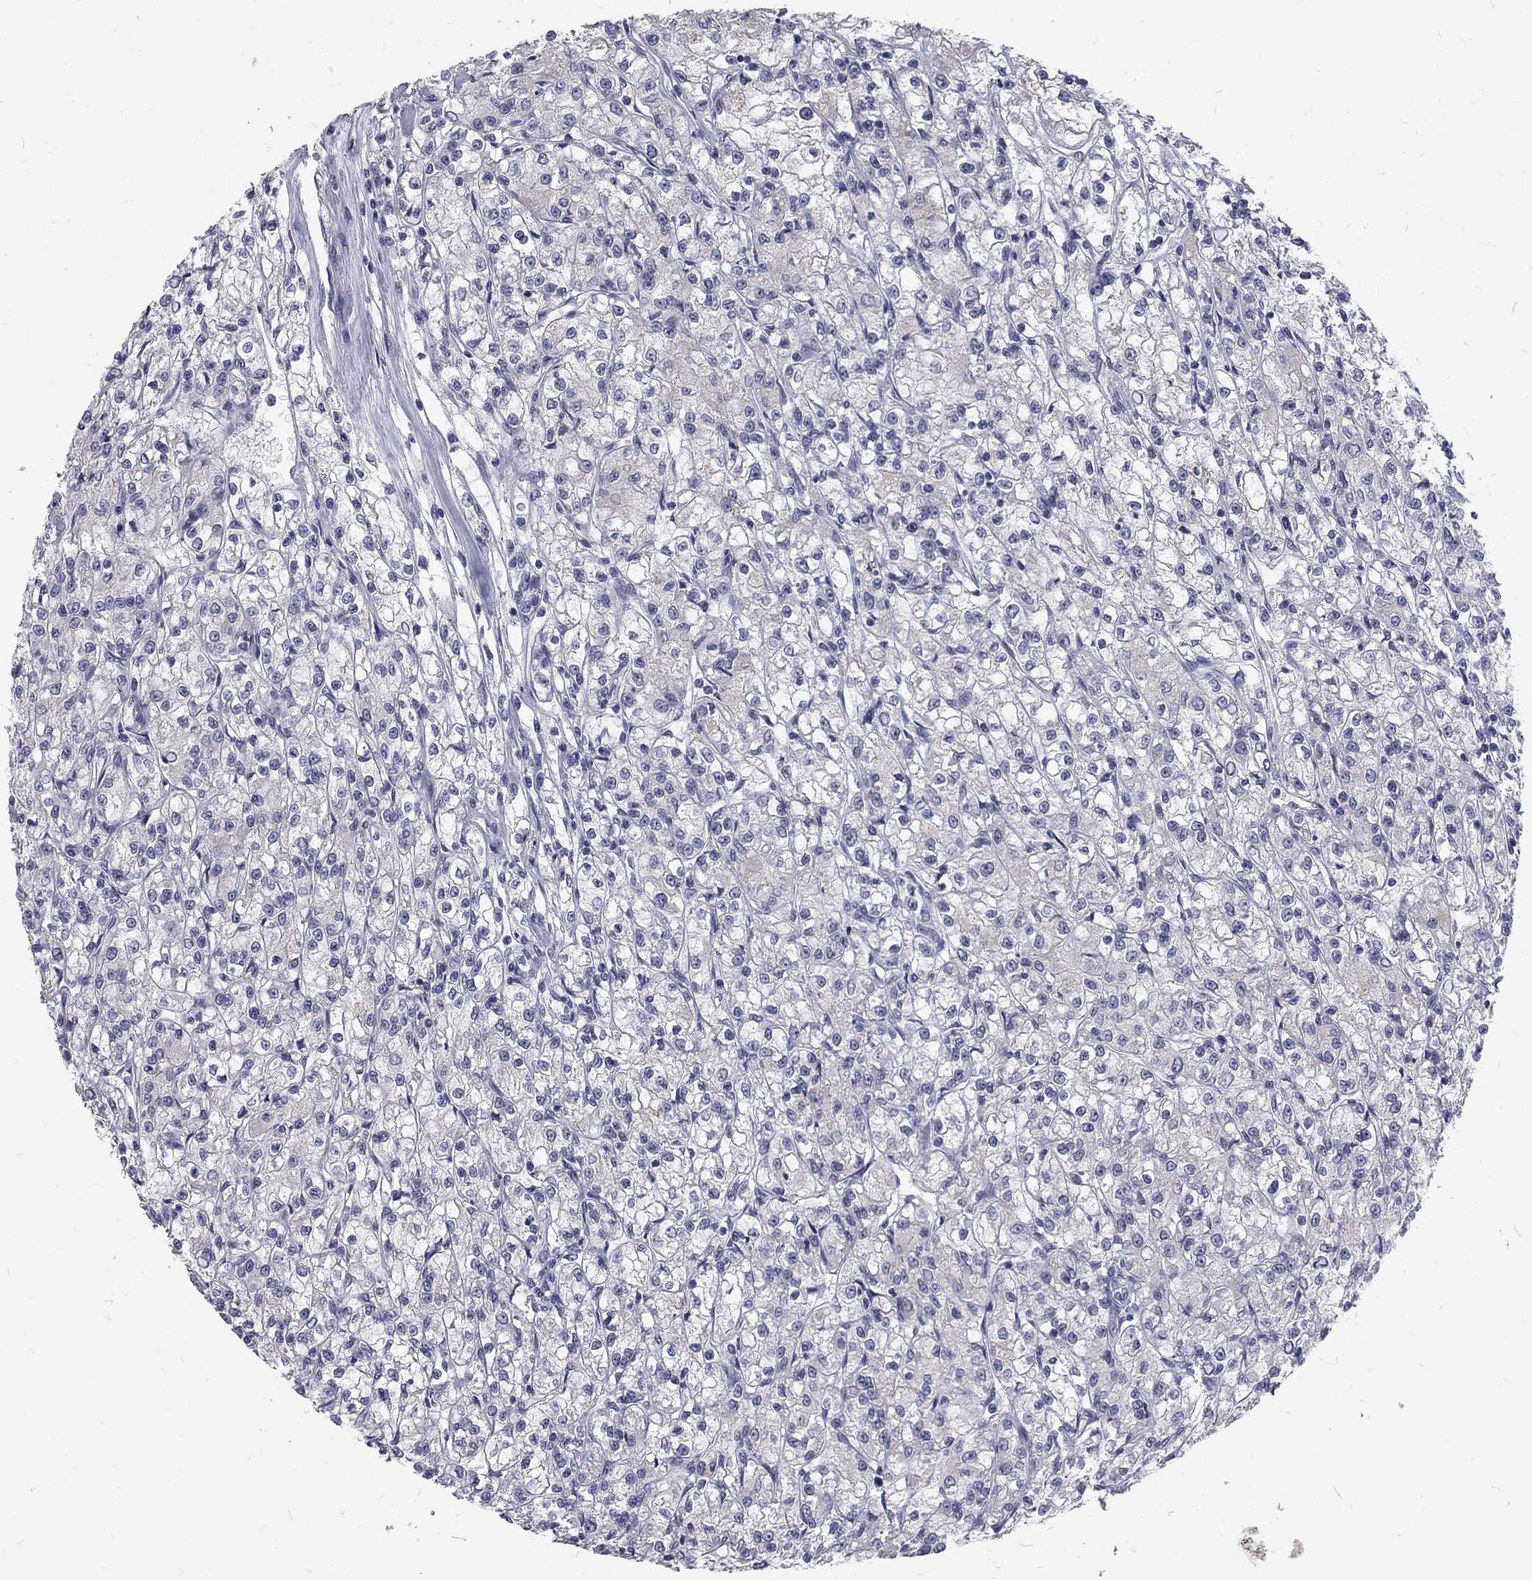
{"staining": {"intensity": "negative", "quantity": "none", "location": "none"}, "tissue": "renal cancer", "cell_type": "Tumor cells", "image_type": "cancer", "snomed": [{"axis": "morphology", "description": "Adenocarcinoma, NOS"}, {"axis": "topography", "description": "Kidney"}], "caption": "This is an IHC histopathology image of renal adenocarcinoma. There is no positivity in tumor cells.", "gene": "NOS1", "patient": {"sex": "female", "age": 59}}